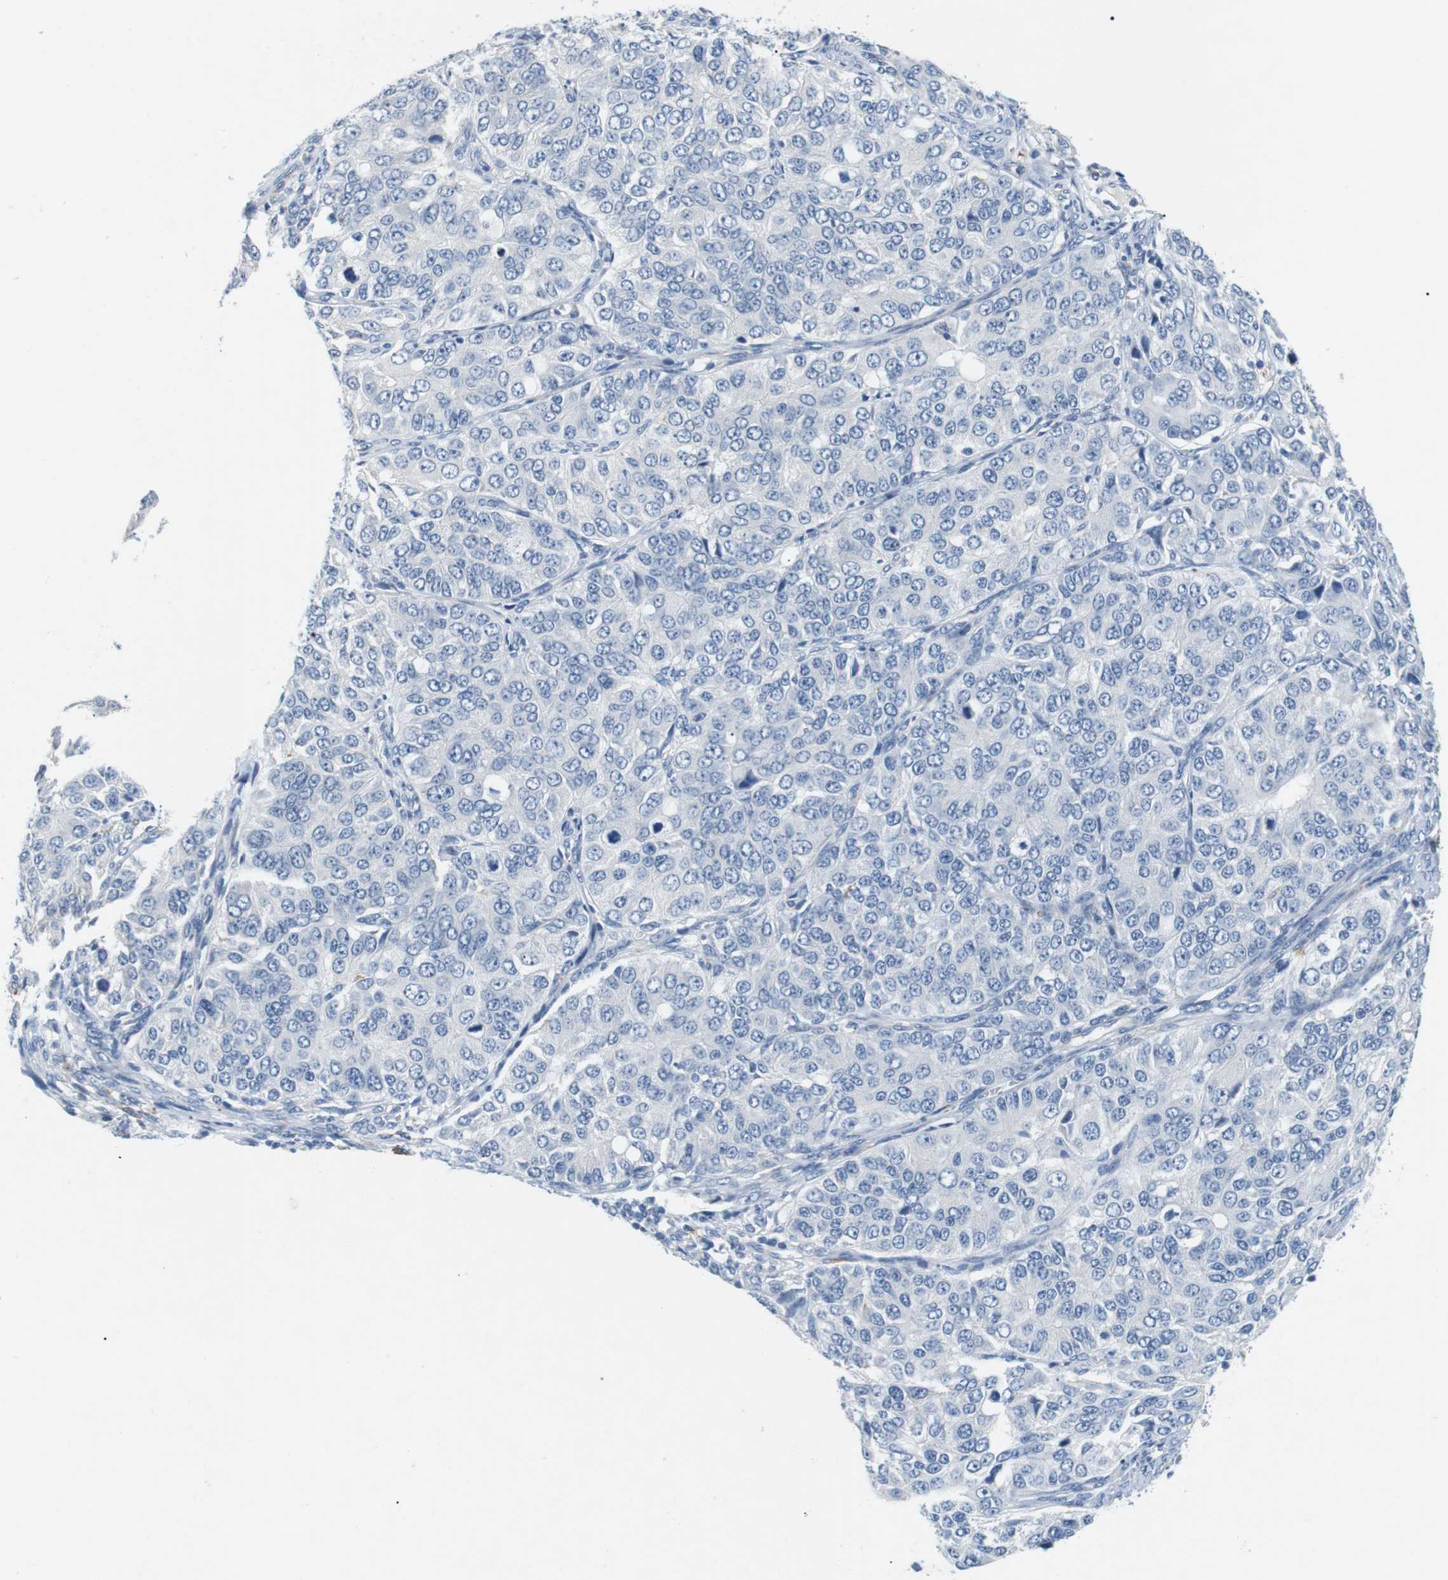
{"staining": {"intensity": "negative", "quantity": "none", "location": "none"}, "tissue": "ovarian cancer", "cell_type": "Tumor cells", "image_type": "cancer", "snomed": [{"axis": "morphology", "description": "Carcinoma, endometroid"}, {"axis": "topography", "description": "Ovary"}], "caption": "A photomicrograph of human endometroid carcinoma (ovarian) is negative for staining in tumor cells. (Immunohistochemistry (ihc), brightfield microscopy, high magnification).", "gene": "FCGRT", "patient": {"sex": "female", "age": 51}}